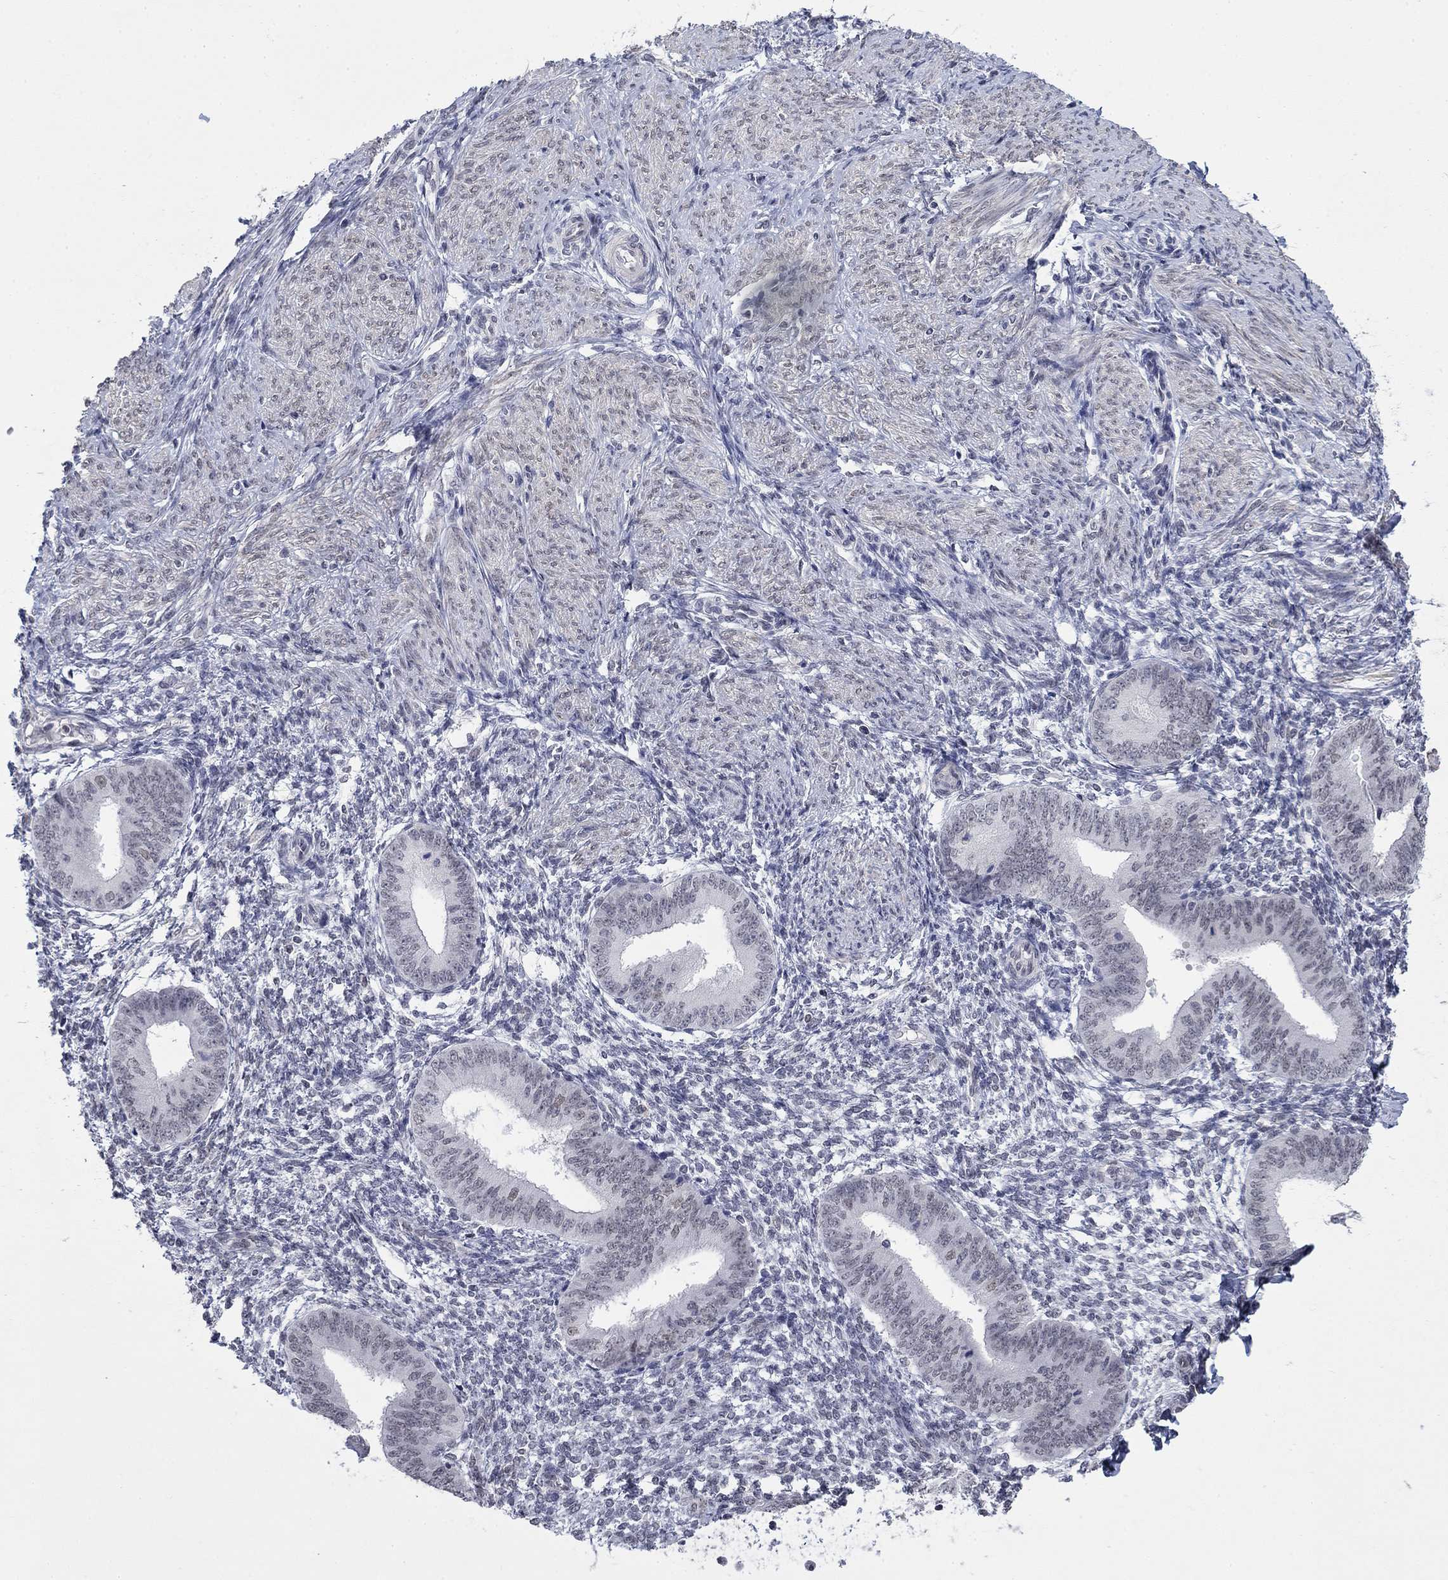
{"staining": {"intensity": "negative", "quantity": "none", "location": "none"}, "tissue": "endometrium", "cell_type": "Cells in endometrial stroma", "image_type": "normal", "snomed": [{"axis": "morphology", "description": "Normal tissue, NOS"}, {"axis": "topography", "description": "Endometrium"}], "caption": "High power microscopy histopathology image of an IHC histopathology image of unremarkable endometrium, revealing no significant expression in cells in endometrial stroma. (DAB (3,3'-diaminobenzidine) immunohistochemistry, high magnification).", "gene": "TOR1AIP1", "patient": {"sex": "female", "age": 47}}